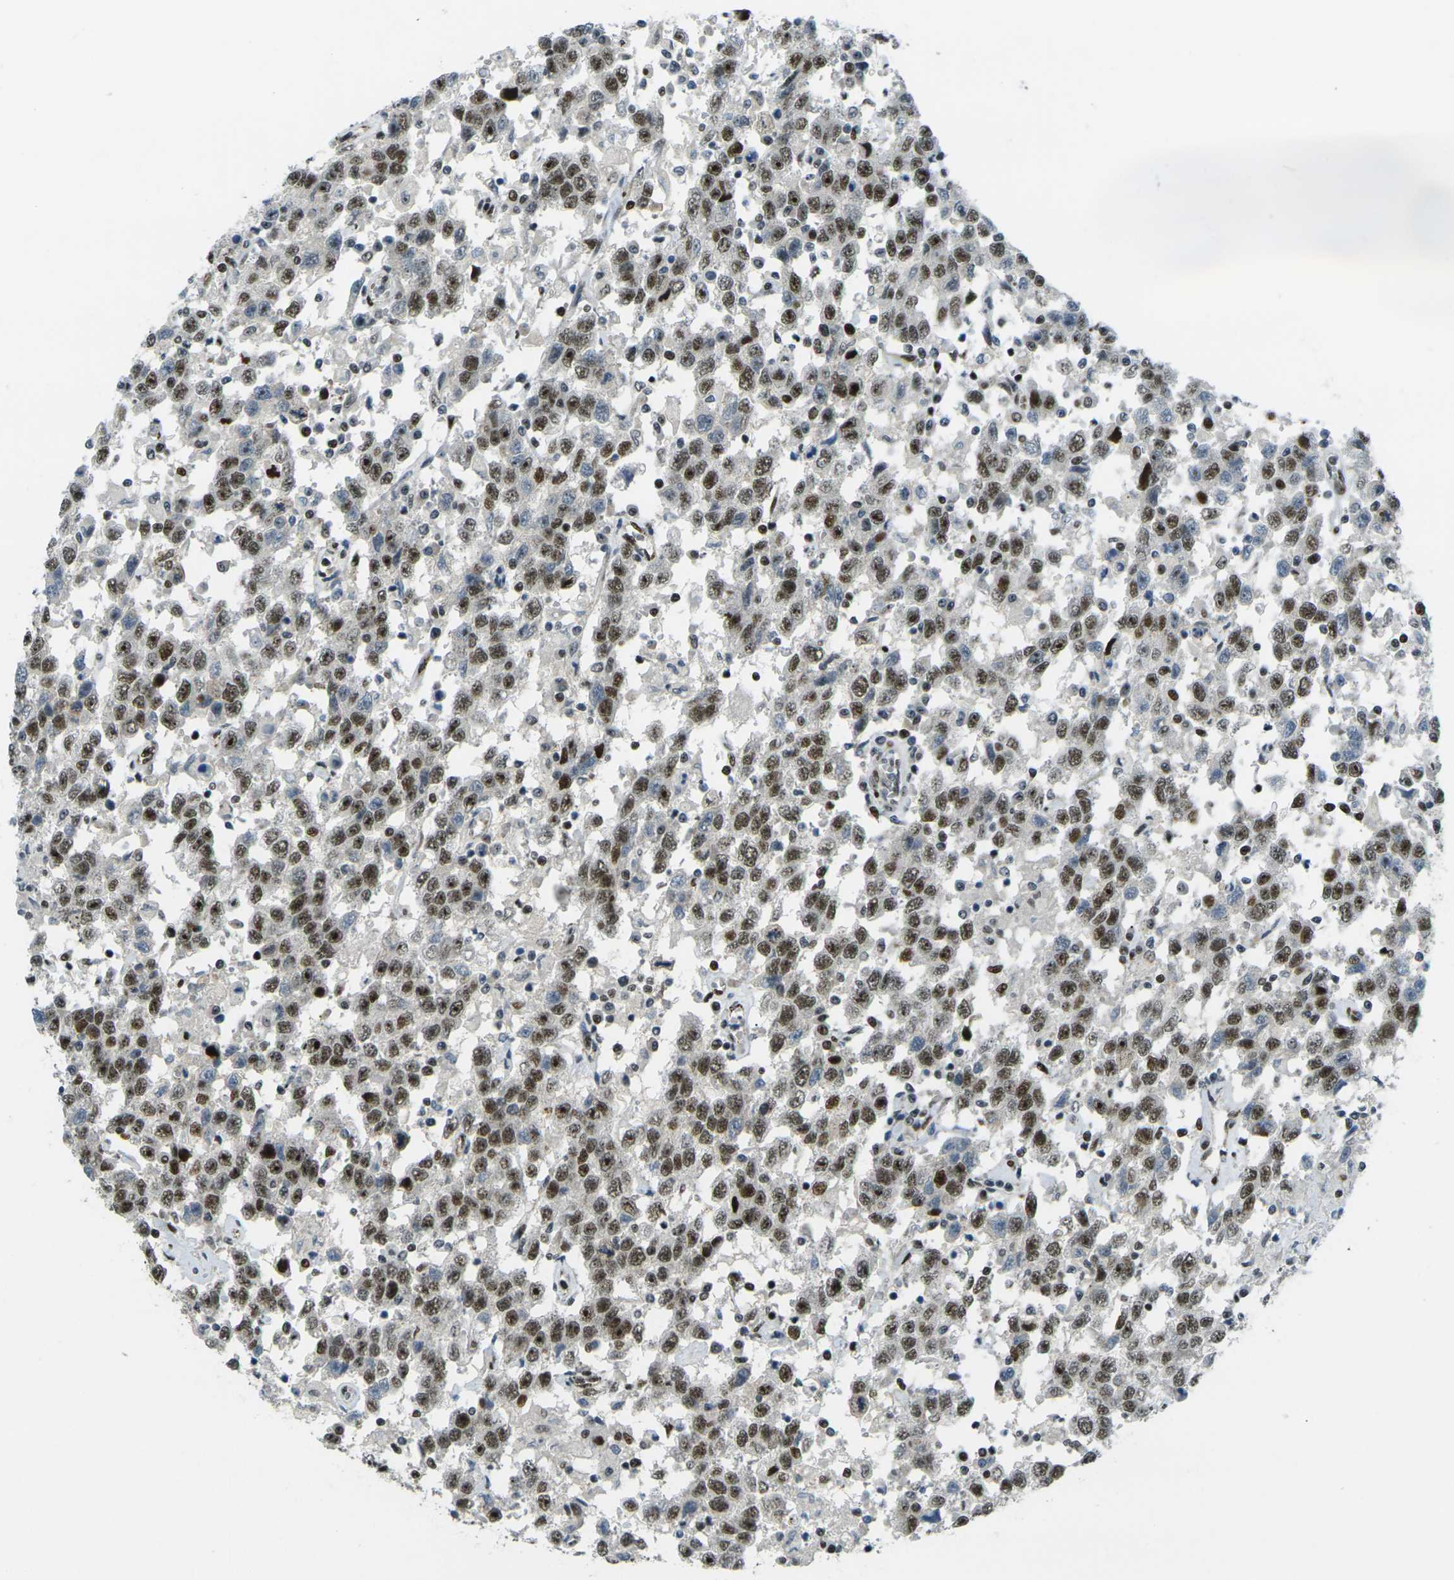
{"staining": {"intensity": "strong", "quantity": ">75%", "location": "cytoplasmic/membranous,nuclear"}, "tissue": "testis cancer", "cell_type": "Tumor cells", "image_type": "cancer", "snomed": [{"axis": "morphology", "description": "Seminoma, NOS"}, {"axis": "topography", "description": "Testis"}], "caption": "High-power microscopy captured an IHC micrograph of seminoma (testis), revealing strong cytoplasmic/membranous and nuclear staining in approximately >75% of tumor cells.", "gene": "UBE2C", "patient": {"sex": "male", "age": 41}}